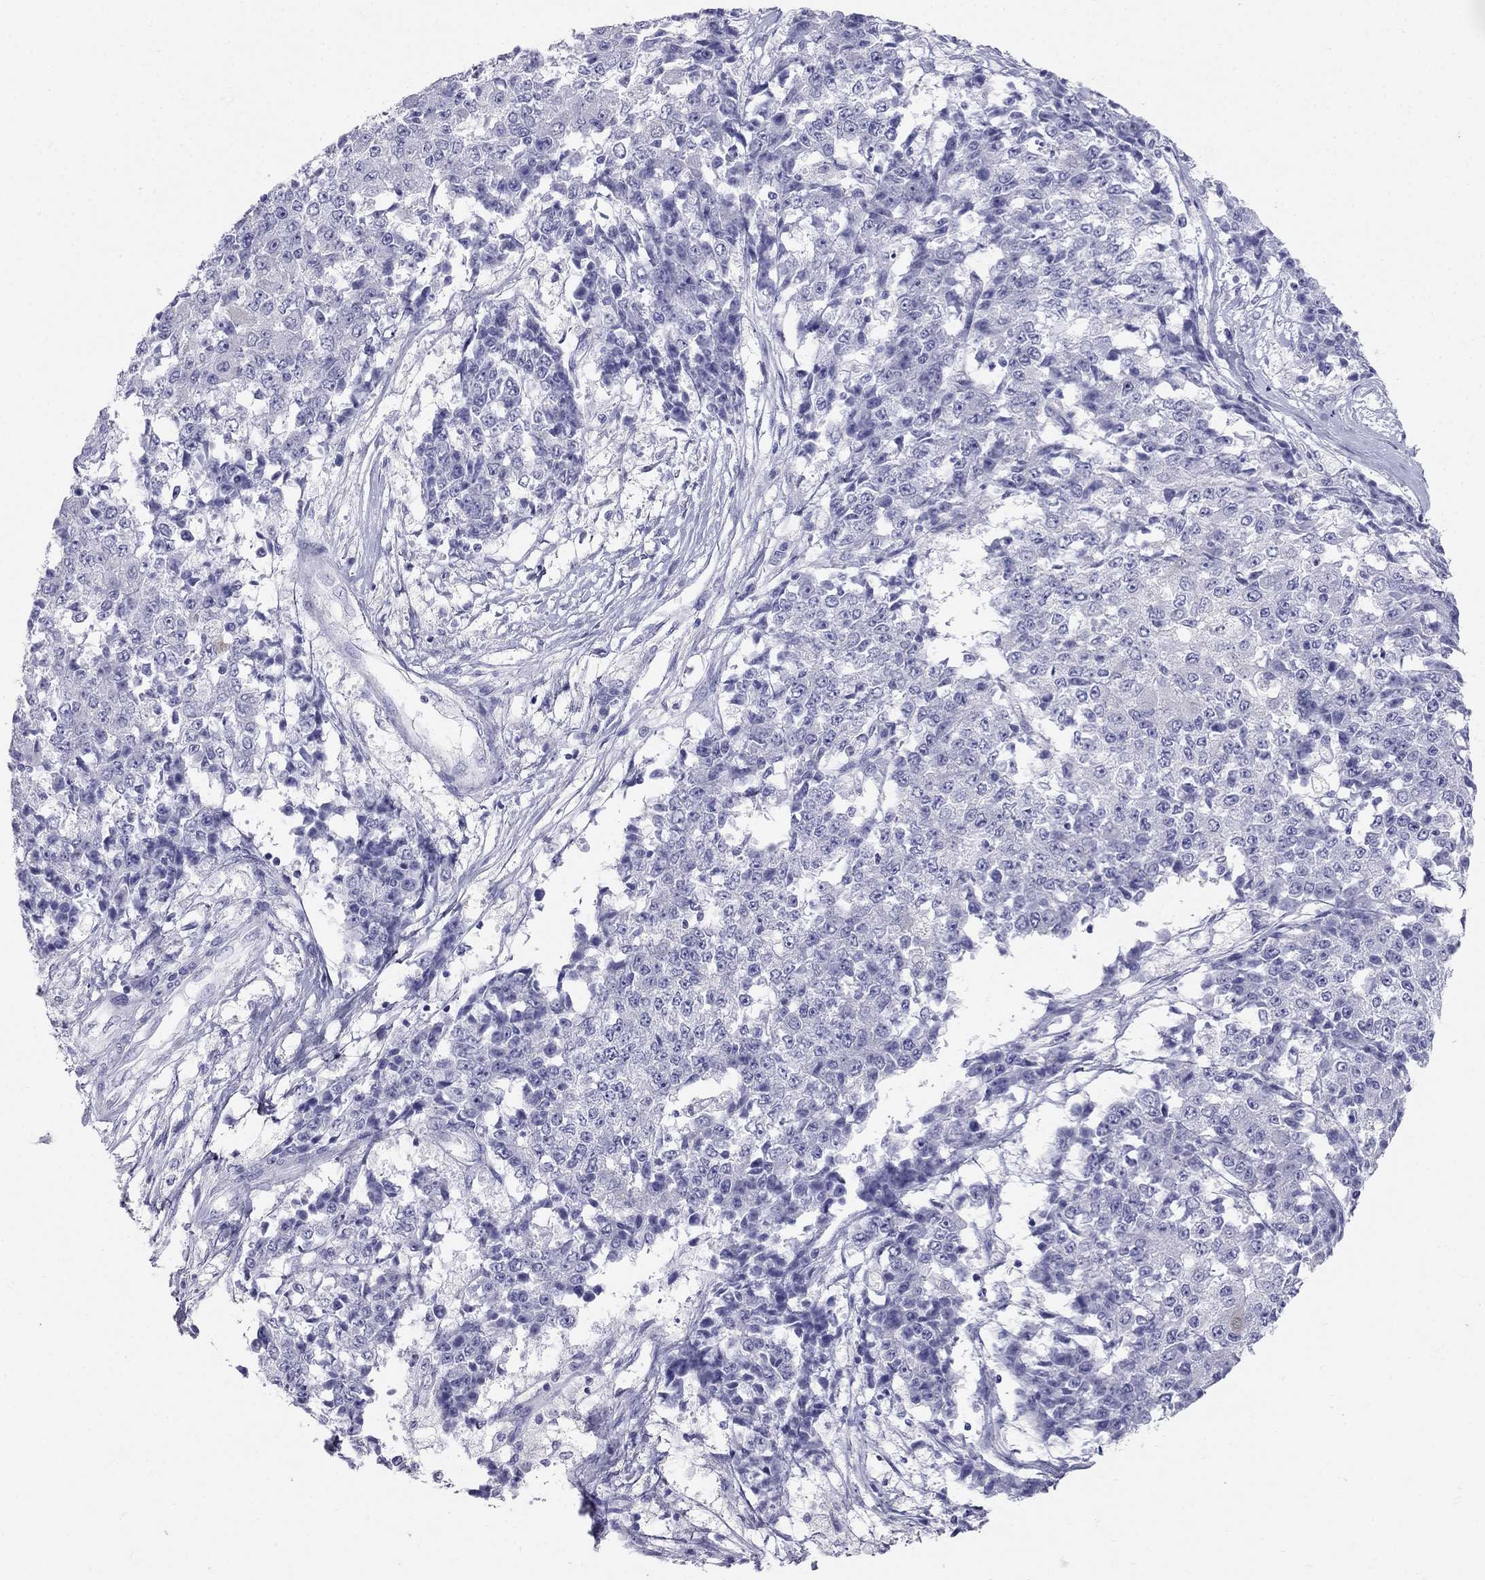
{"staining": {"intensity": "negative", "quantity": "none", "location": "none"}, "tissue": "ovarian cancer", "cell_type": "Tumor cells", "image_type": "cancer", "snomed": [{"axis": "morphology", "description": "Carcinoma, endometroid"}, {"axis": "topography", "description": "Ovary"}], "caption": "Immunohistochemistry photomicrograph of neoplastic tissue: ovarian cancer (endometroid carcinoma) stained with DAB exhibits no significant protein expression in tumor cells.", "gene": "RFLNA", "patient": {"sex": "female", "age": 42}}